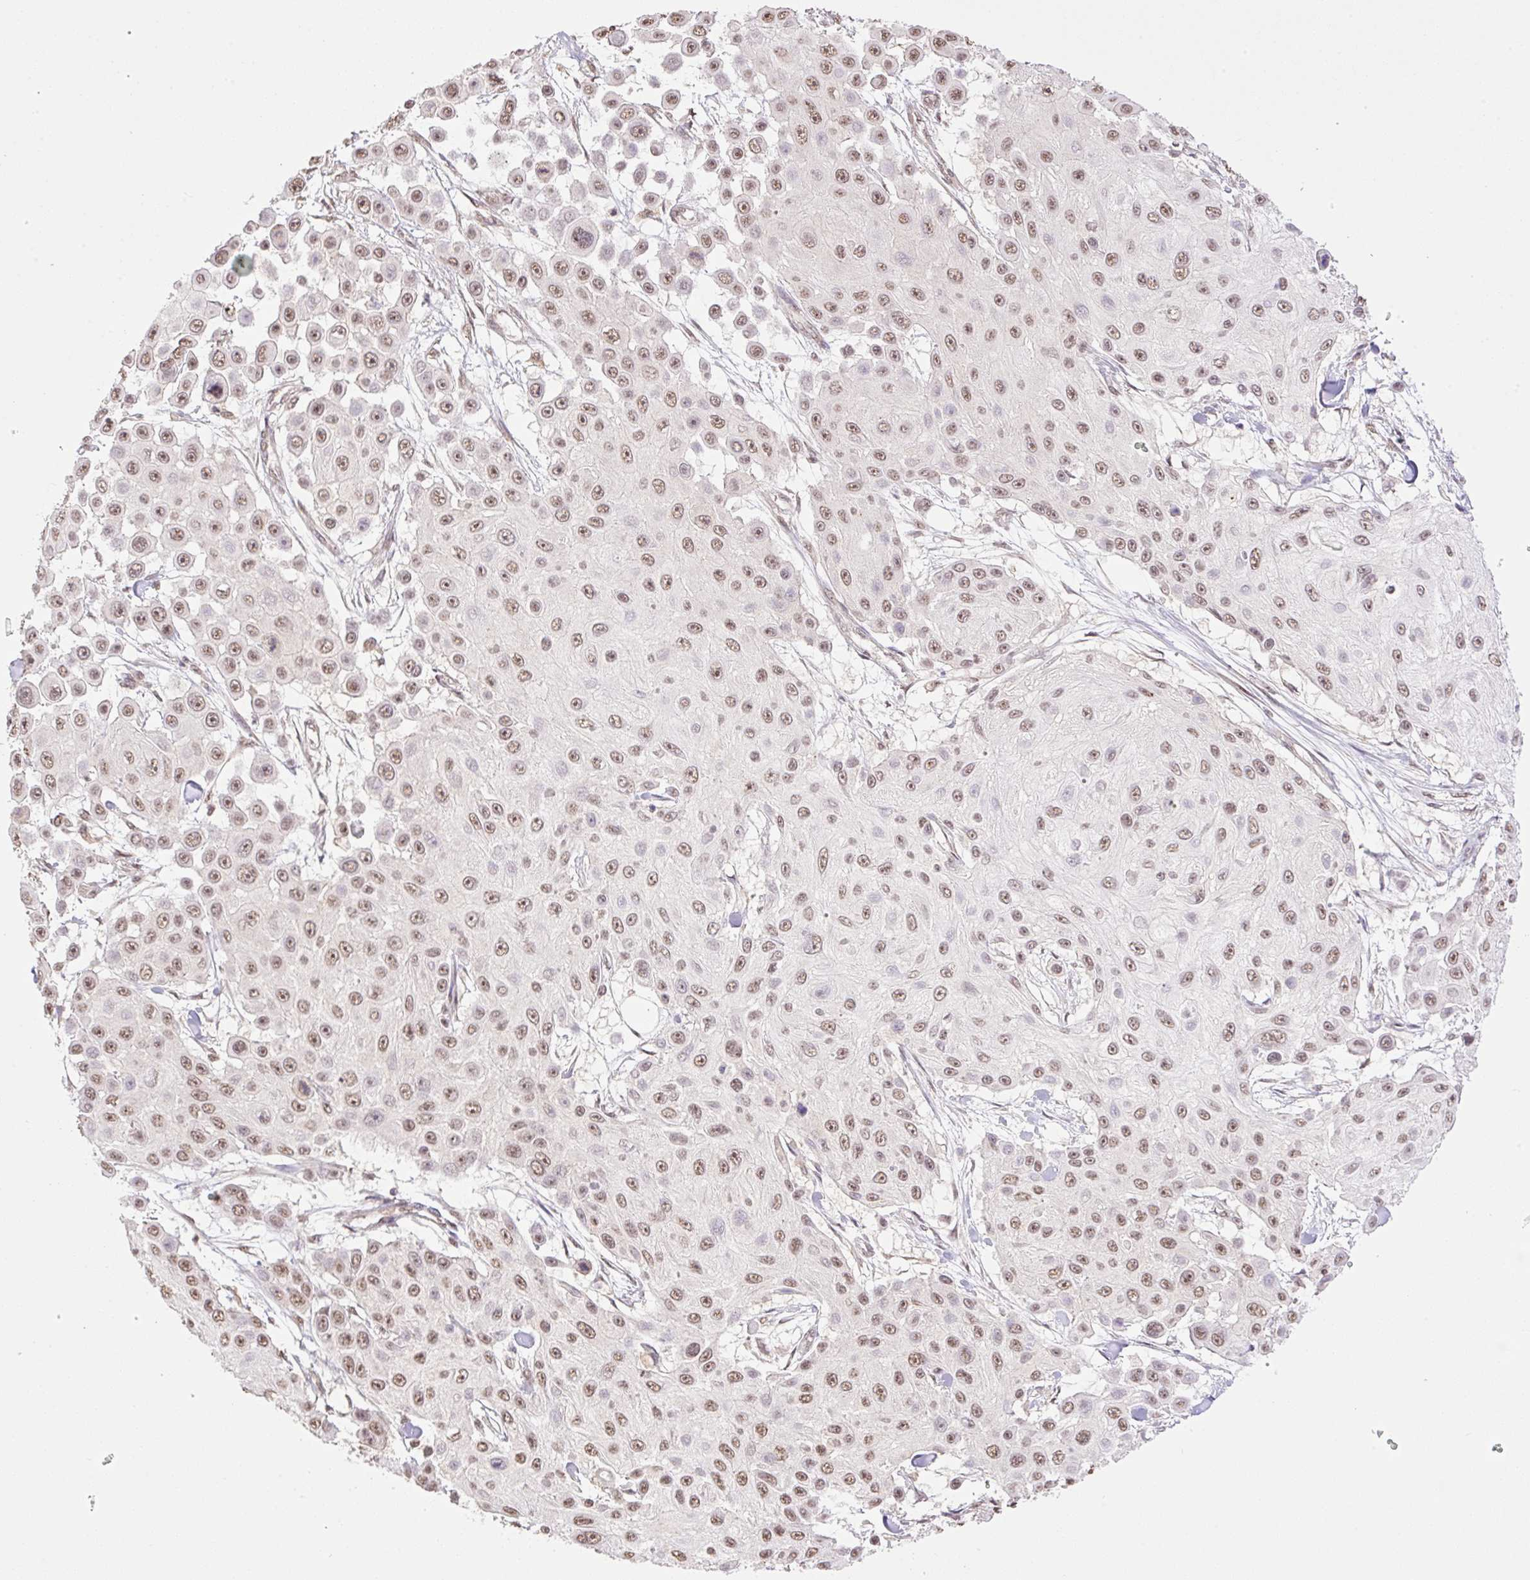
{"staining": {"intensity": "moderate", "quantity": ">75%", "location": "nuclear"}, "tissue": "skin cancer", "cell_type": "Tumor cells", "image_type": "cancer", "snomed": [{"axis": "morphology", "description": "Squamous cell carcinoma, NOS"}, {"axis": "topography", "description": "Skin"}], "caption": "Immunohistochemical staining of skin cancer demonstrates medium levels of moderate nuclear protein staining in about >75% of tumor cells.", "gene": "VPS25", "patient": {"sex": "male", "age": 67}}